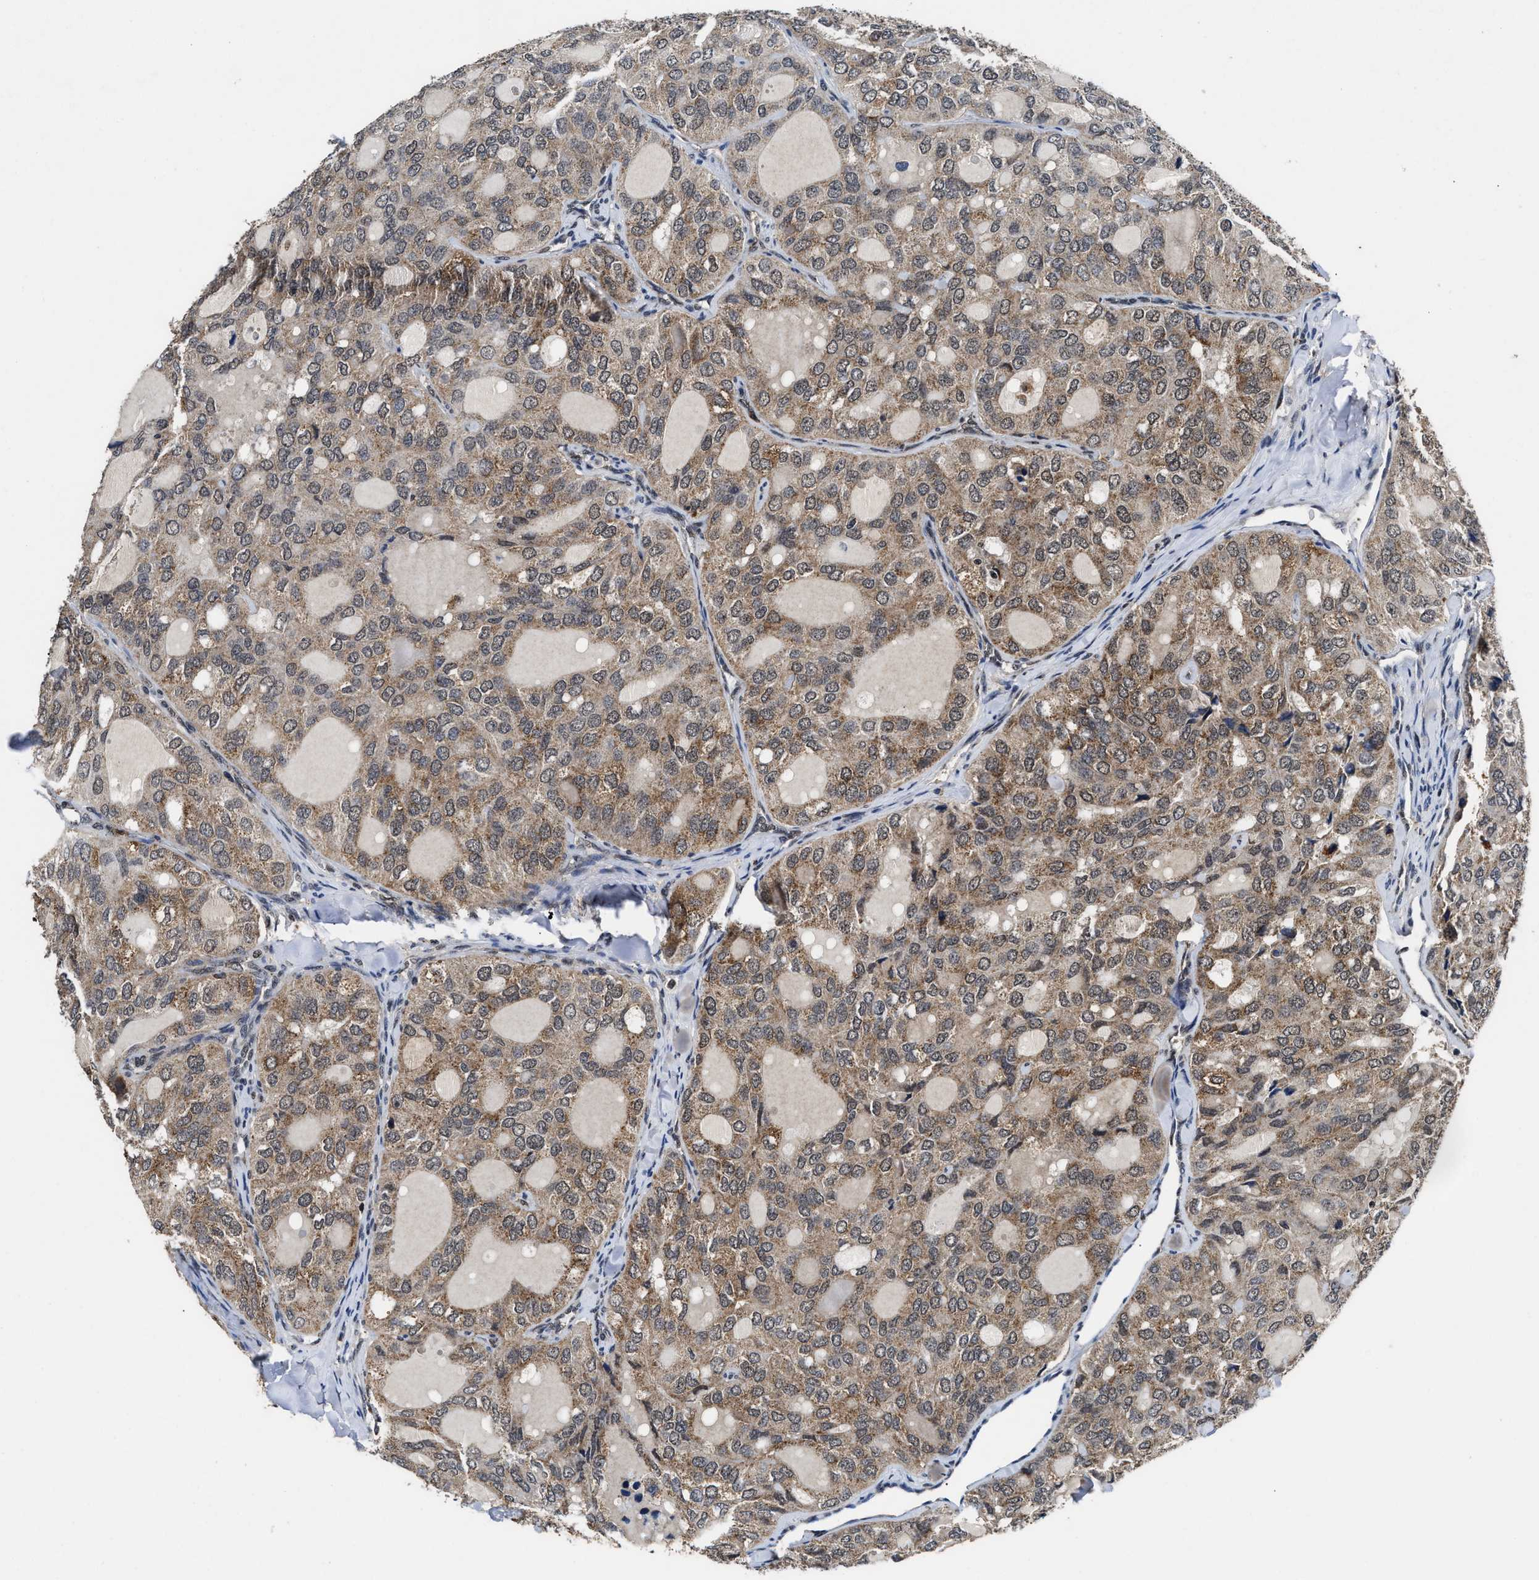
{"staining": {"intensity": "moderate", "quantity": ">75%", "location": "cytoplasmic/membranous"}, "tissue": "thyroid cancer", "cell_type": "Tumor cells", "image_type": "cancer", "snomed": [{"axis": "morphology", "description": "Follicular adenoma carcinoma, NOS"}, {"axis": "topography", "description": "Thyroid gland"}], "caption": "This image demonstrates immunohistochemistry staining of thyroid cancer (follicular adenoma carcinoma), with medium moderate cytoplasmic/membranous expression in approximately >75% of tumor cells.", "gene": "ACOX1", "patient": {"sex": "male", "age": 75}}